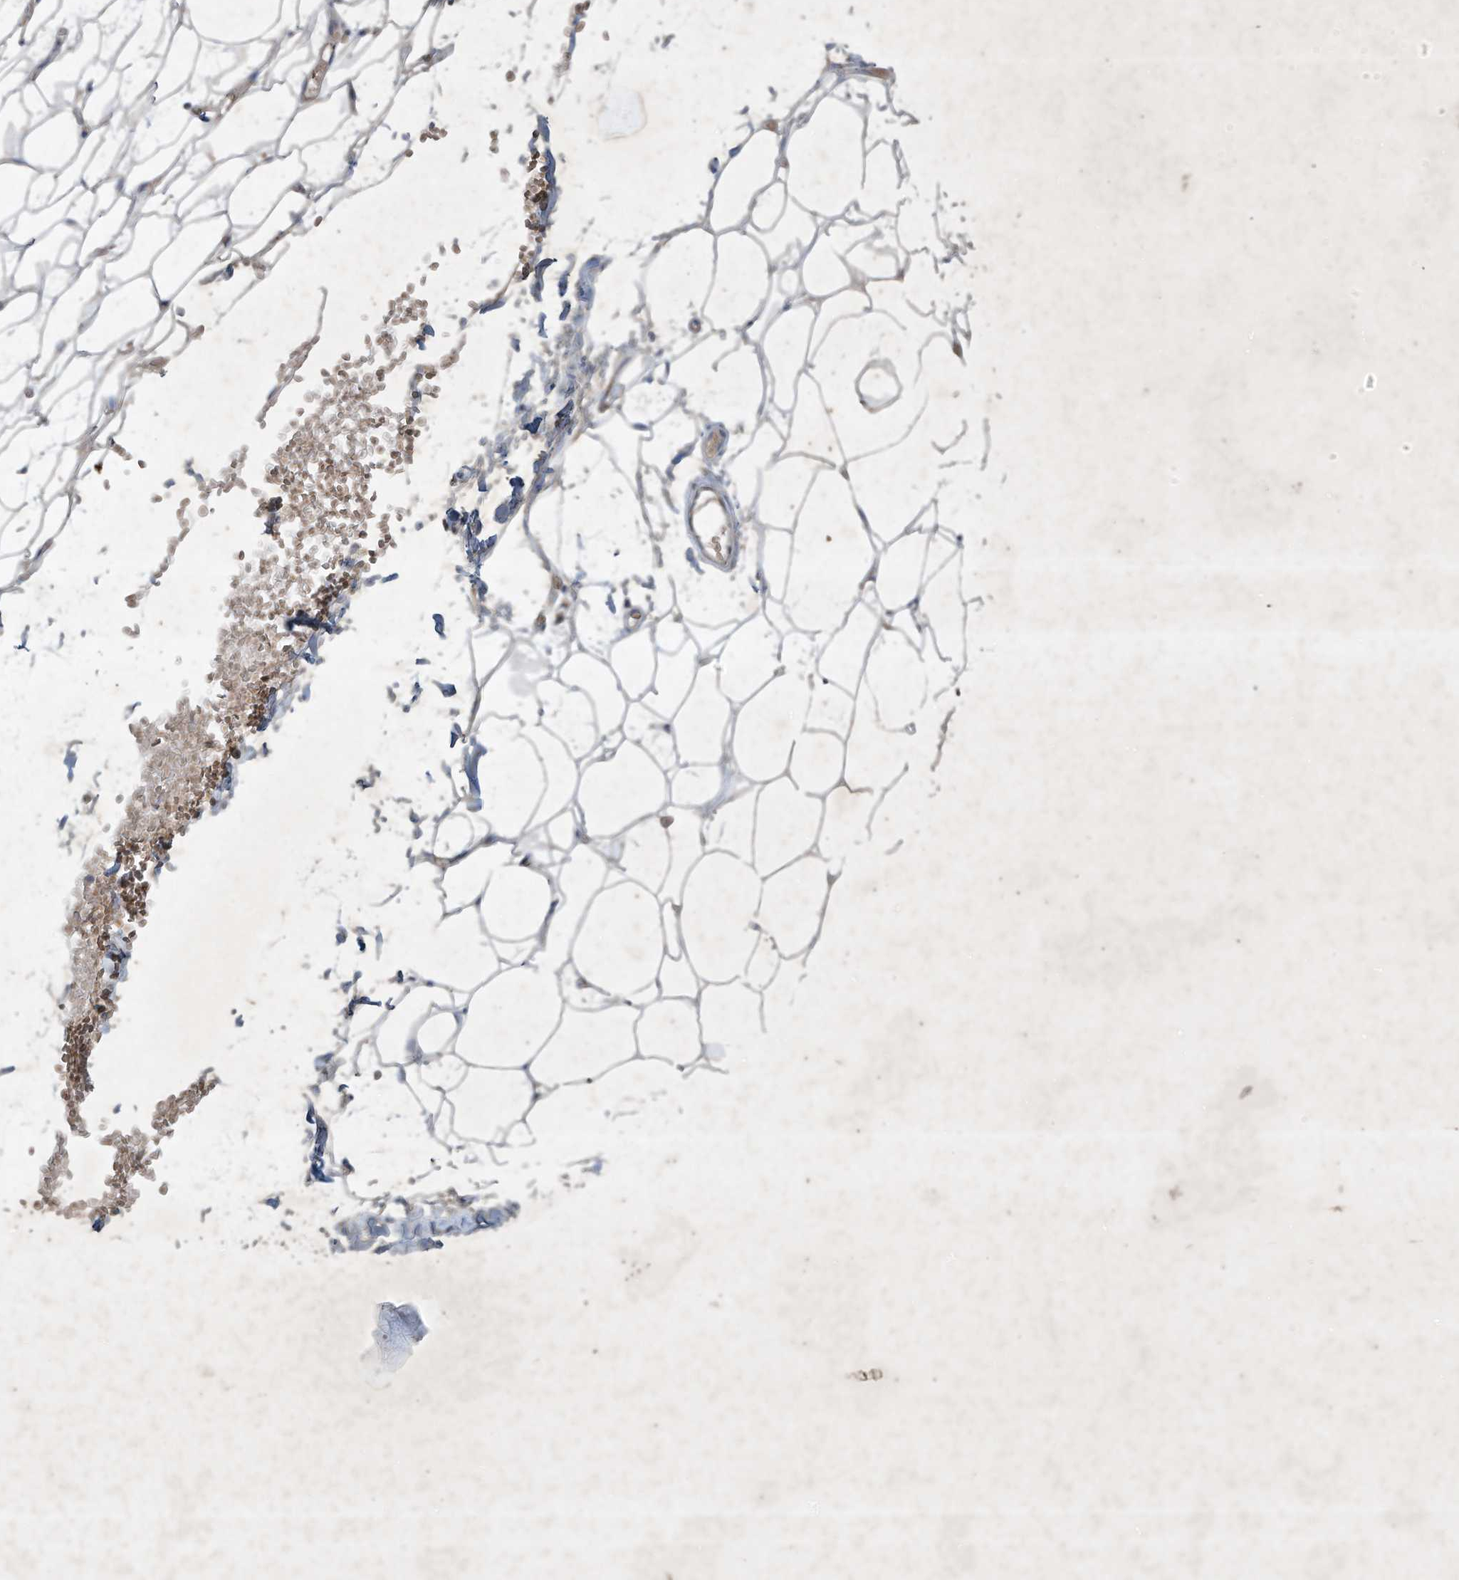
{"staining": {"intensity": "negative", "quantity": "none", "location": "none"}, "tissue": "adipose tissue", "cell_type": "Adipocytes", "image_type": "normal", "snomed": [{"axis": "morphology", "description": "Normal tissue, NOS"}, {"axis": "topography", "description": "Breast"}], "caption": "A photomicrograph of adipose tissue stained for a protein demonstrates no brown staining in adipocytes. (Brightfield microscopy of DAB IHC at high magnification).", "gene": "SYNJ2", "patient": {"sex": "female", "age": 23}}